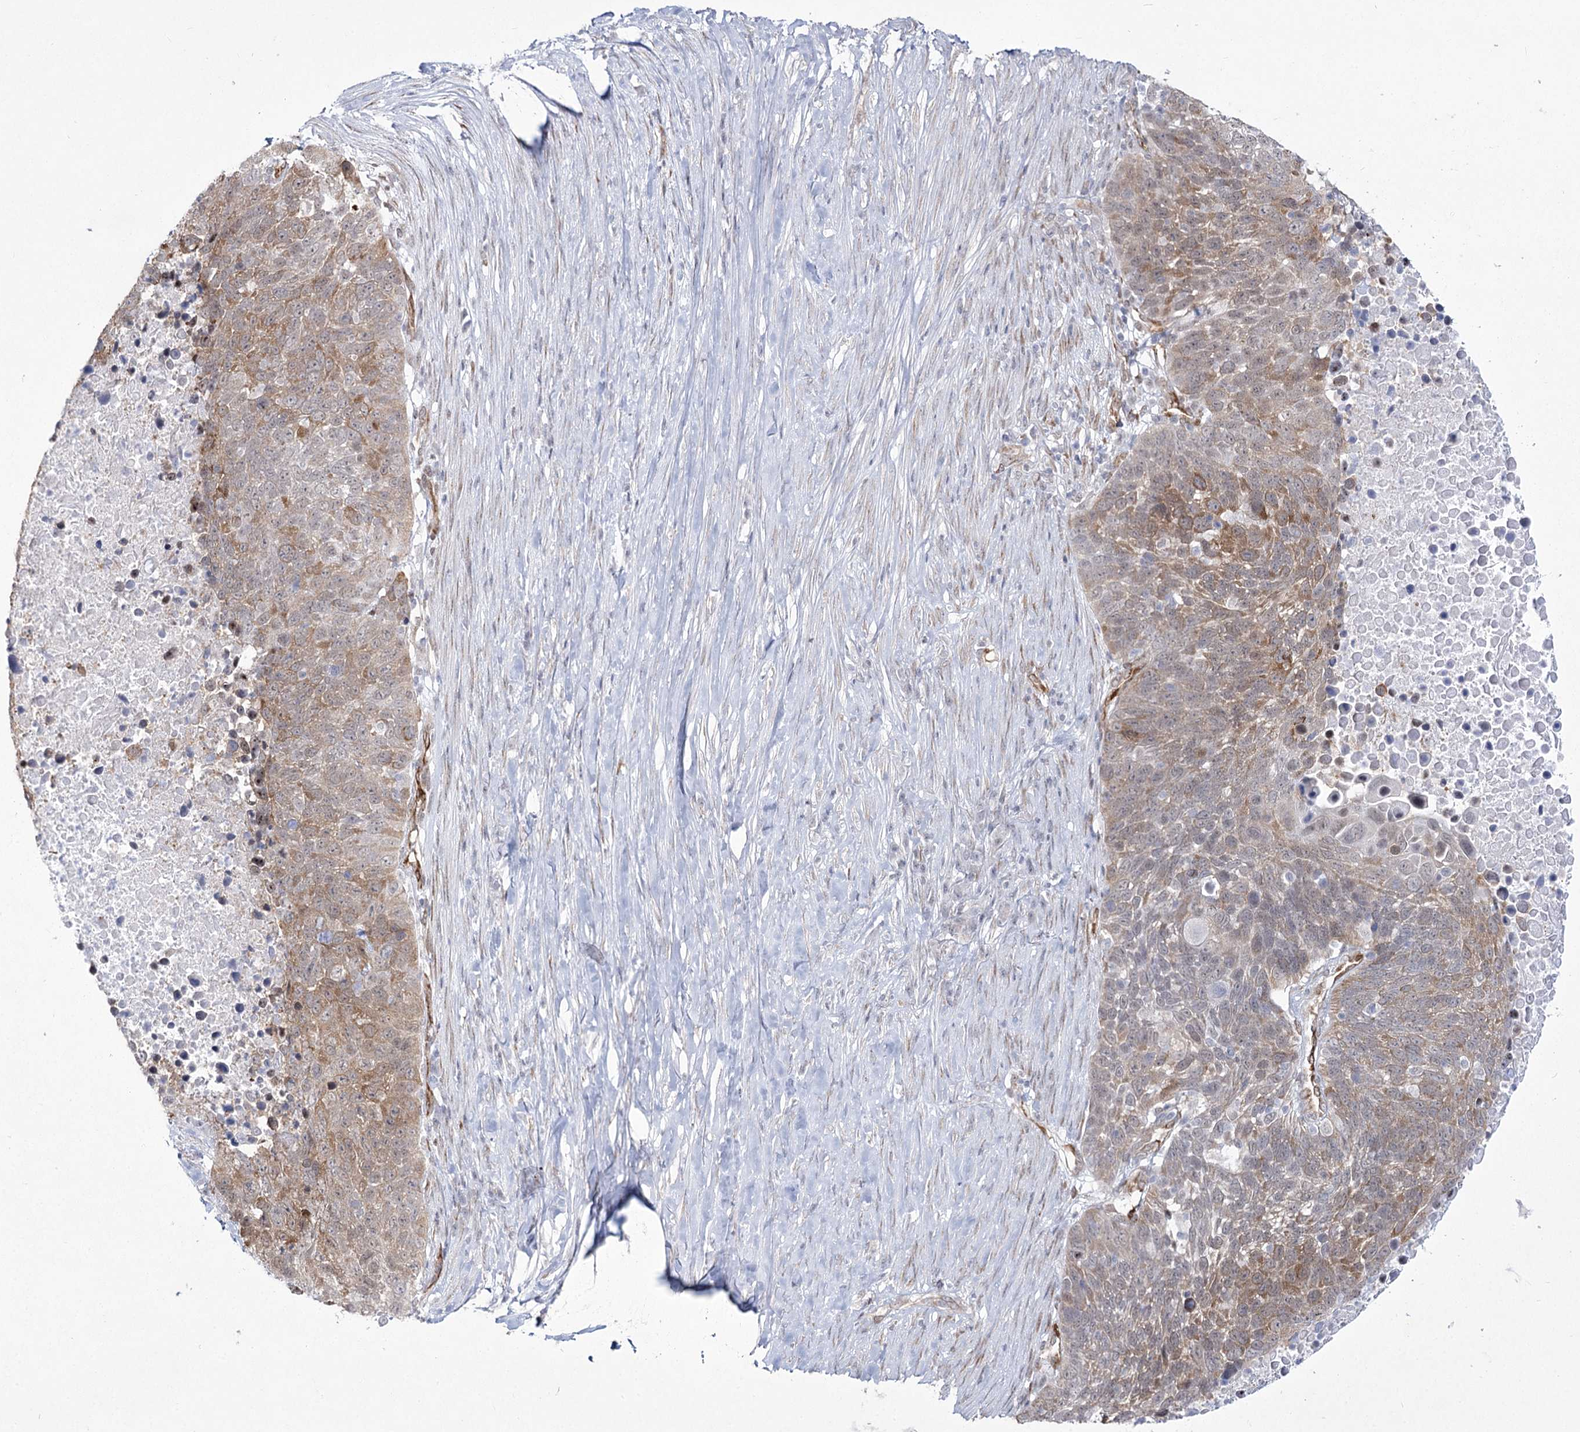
{"staining": {"intensity": "moderate", "quantity": "25%-75%", "location": "cytoplasmic/membranous"}, "tissue": "lung cancer", "cell_type": "Tumor cells", "image_type": "cancer", "snomed": [{"axis": "morphology", "description": "Normal tissue, NOS"}, {"axis": "morphology", "description": "Squamous cell carcinoma, NOS"}, {"axis": "topography", "description": "Lymph node"}, {"axis": "topography", "description": "Lung"}], "caption": "Brown immunohistochemical staining in human lung cancer (squamous cell carcinoma) exhibits moderate cytoplasmic/membranous expression in about 25%-75% of tumor cells. The staining is performed using DAB (3,3'-diaminobenzidine) brown chromogen to label protein expression. The nuclei are counter-stained blue using hematoxylin.", "gene": "YBX3", "patient": {"sex": "male", "age": 66}}